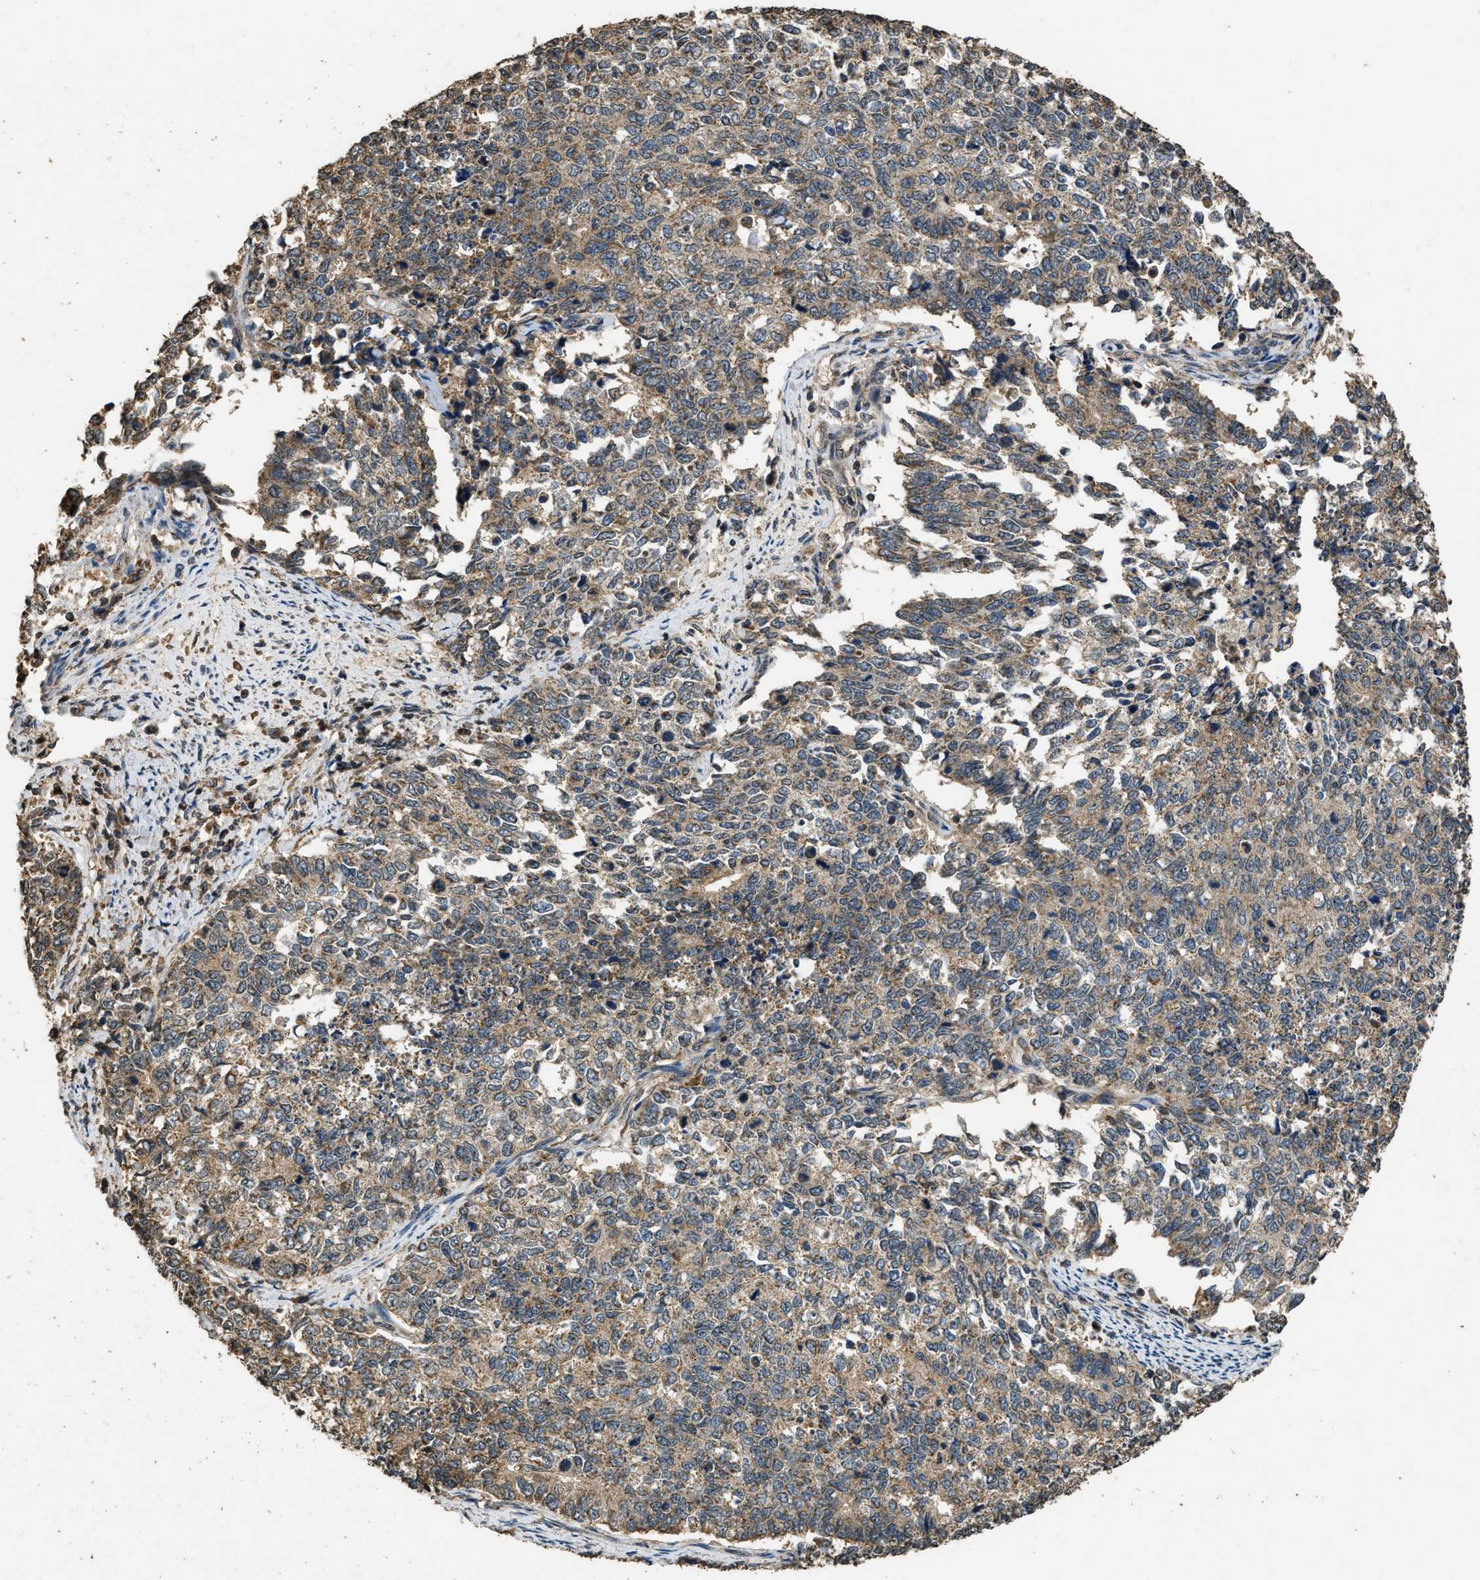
{"staining": {"intensity": "weak", "quantity": ">75%", "location": "cytoplasmic/membranous"}, "tissue": "cervical cancer", "cell_type": "Tumor cells", "image_type": "cancer", "snomed": [{"axis": "morphology", "description": "Squamous cell carcinoma, NOS"}, {"axis": "topography", "description": "Cervix"}], "caption": "Cervical squamous cell carcinoma was stained to show a protein in brown. There is low levels of weak cytoplasmic/membranous positivity in approximately >75% of tumor cells. (DAB IHC, brown staining for protein, blue staining for nuclei).", "gene": "DENND6B", "patient": {"sex": "female", "age": 63}}